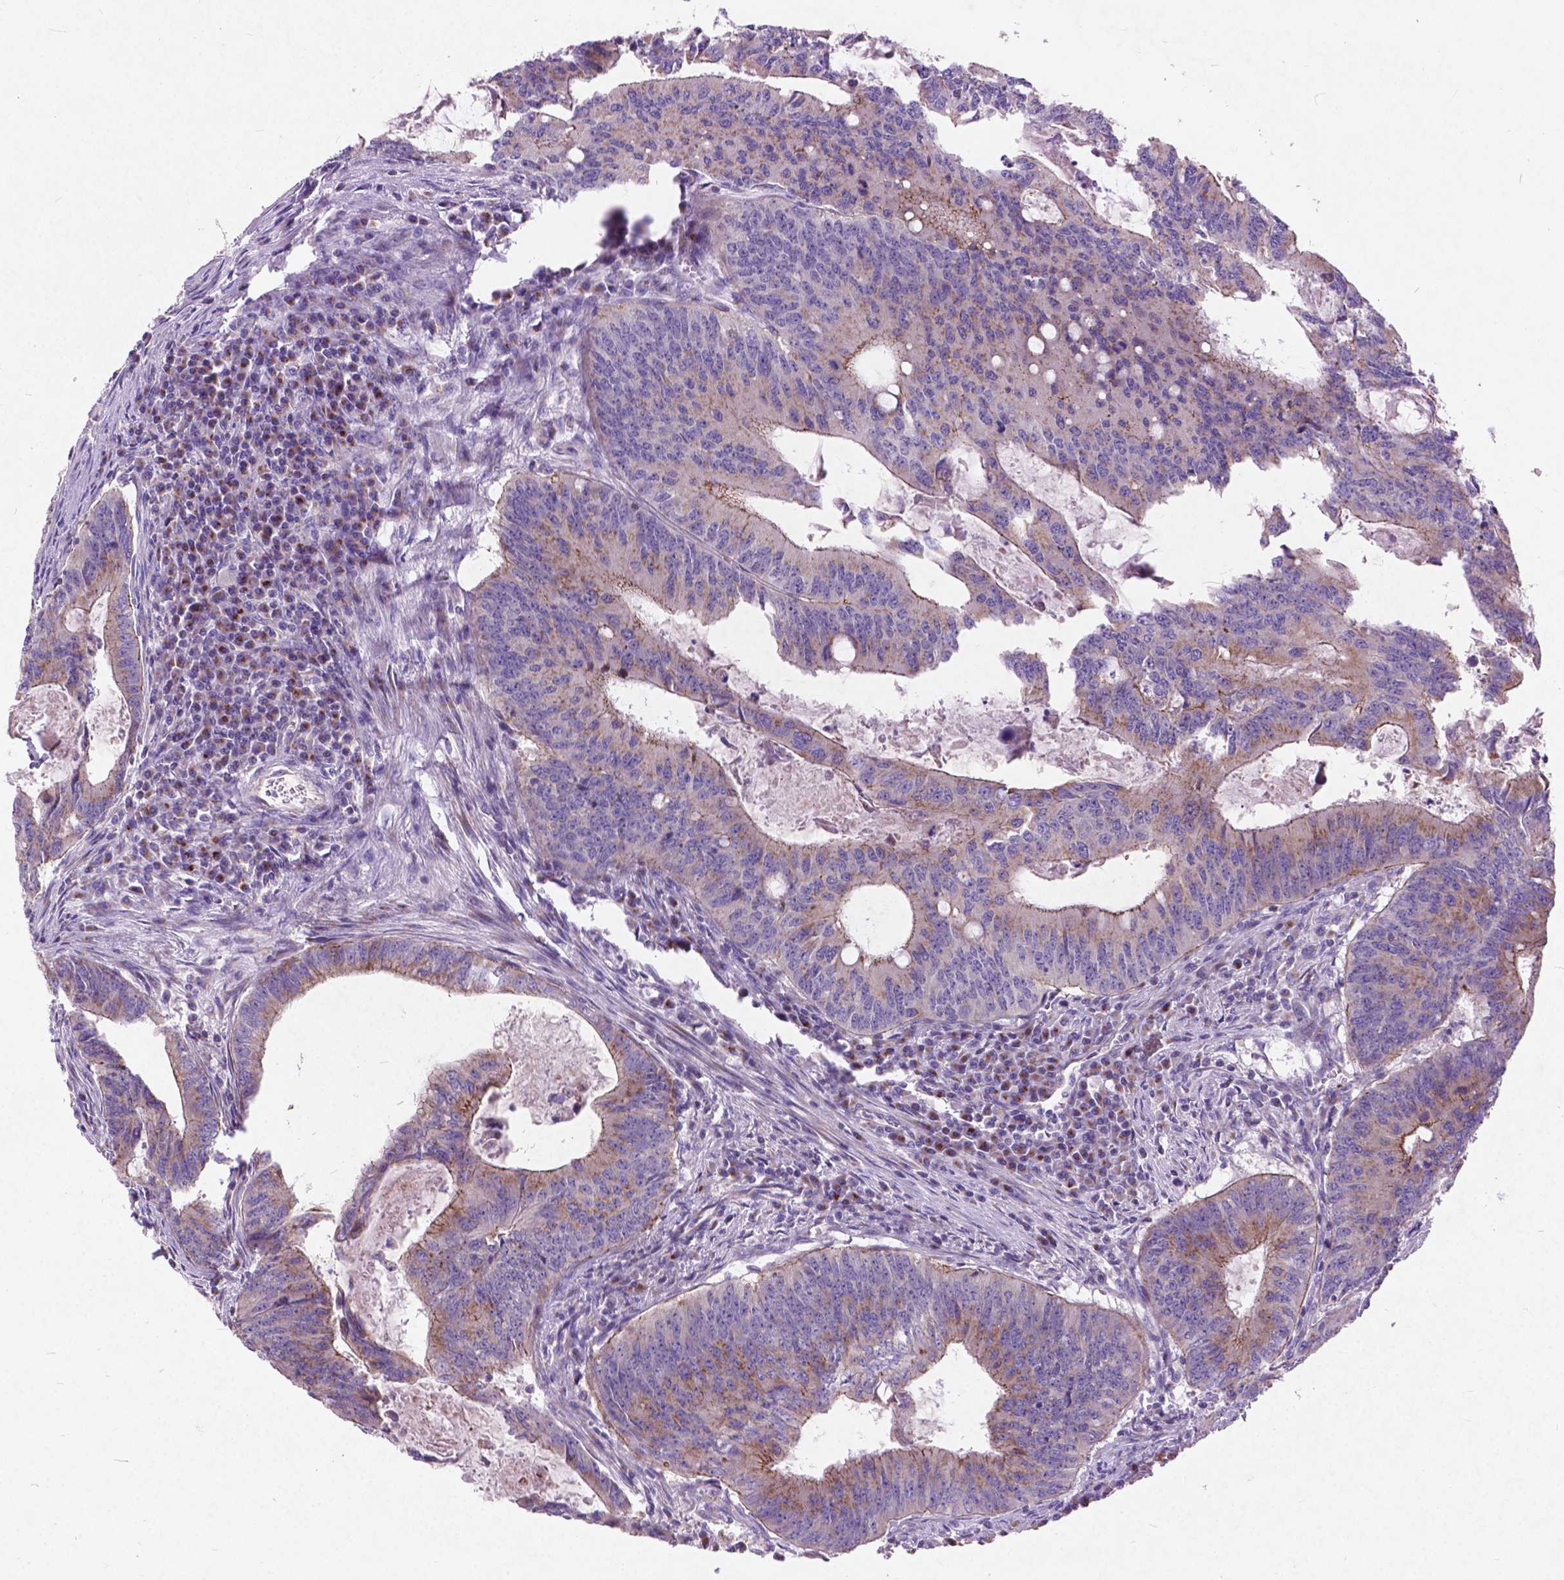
{"staining": {"intensity": "moderate", "quantity": "25%-75%", "location": "cytoplasmic/membranous"}, "tissue": "colorectal cancer", "cell_type": "Tumor cells", "image_type": "cancer", "snomed": [{"axis": "morphology", "description": "Adenocarcinoma, NOS"}, {"axis": "topography", "description": "Colon"}], "caption": "This is an image of IHC staining of colorectal adenocarcinoma, which shows moderate expression in the cytoplasmic/membranous of tumor cells.", "gene": "ATG4D", "patient": {"sex": "male", "age": 67}}